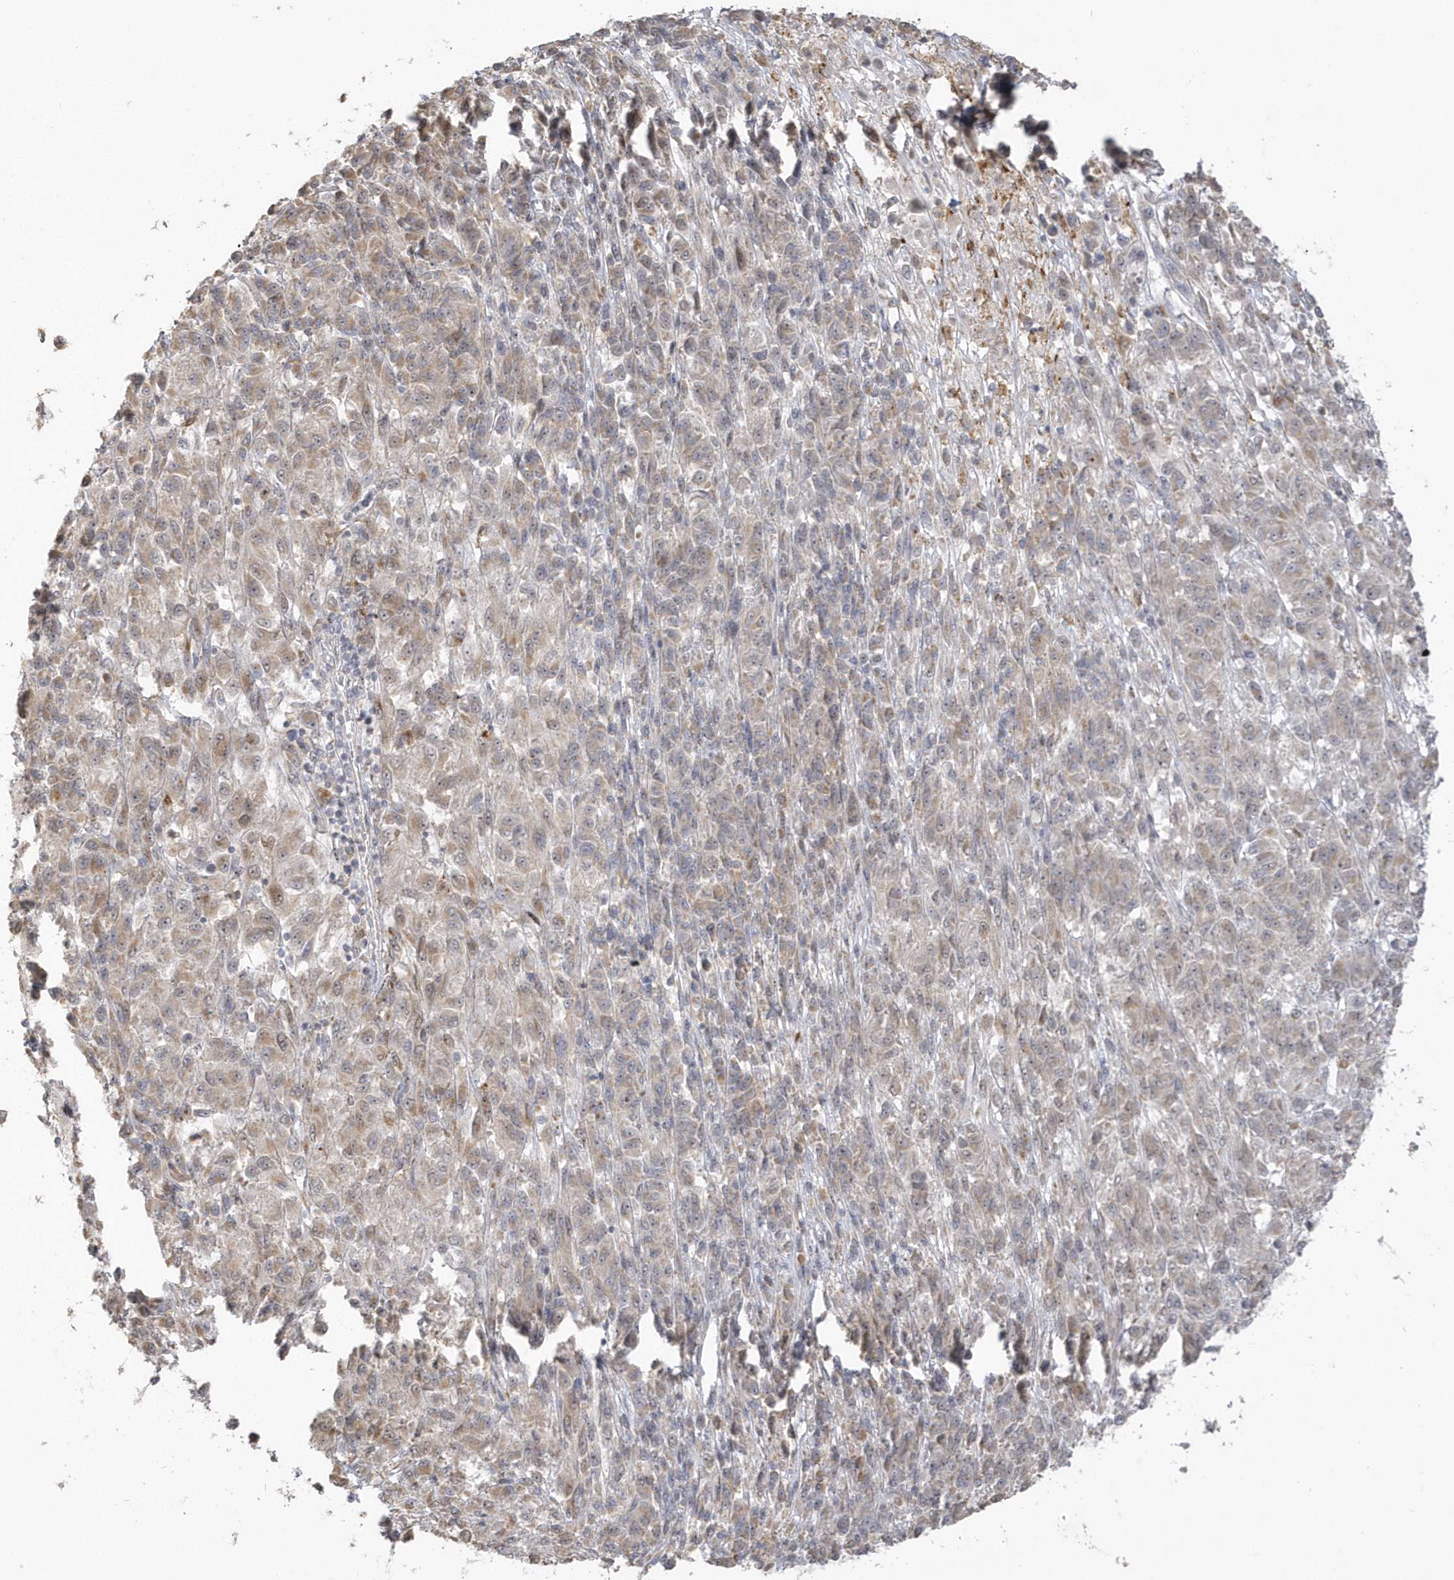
{"staining": {"intensity": "weak", "quantity": "25%-75%", "location": "cytoplasmic/membranous"}, "tissue": "melanoma", "cell_type": "Tumor cells", "image_type": "cancer", "snomed": [{"axis": "morphology", "description": "Malignant melanoma, Metastatic site"}, {"axis": "topography", "description": "Lung"}], "caption": "Malignant melanoma (metastatic site) was stained to show a protein in brown. There is low levels of weak cytoplasmic/membranous staining in about 25%-75% of tumor cells. The protein of interest is shown in brown color, while the nuclei are stained blue.", "gene": "NAF1", "patient": {"sex": "male", "age": 64}}